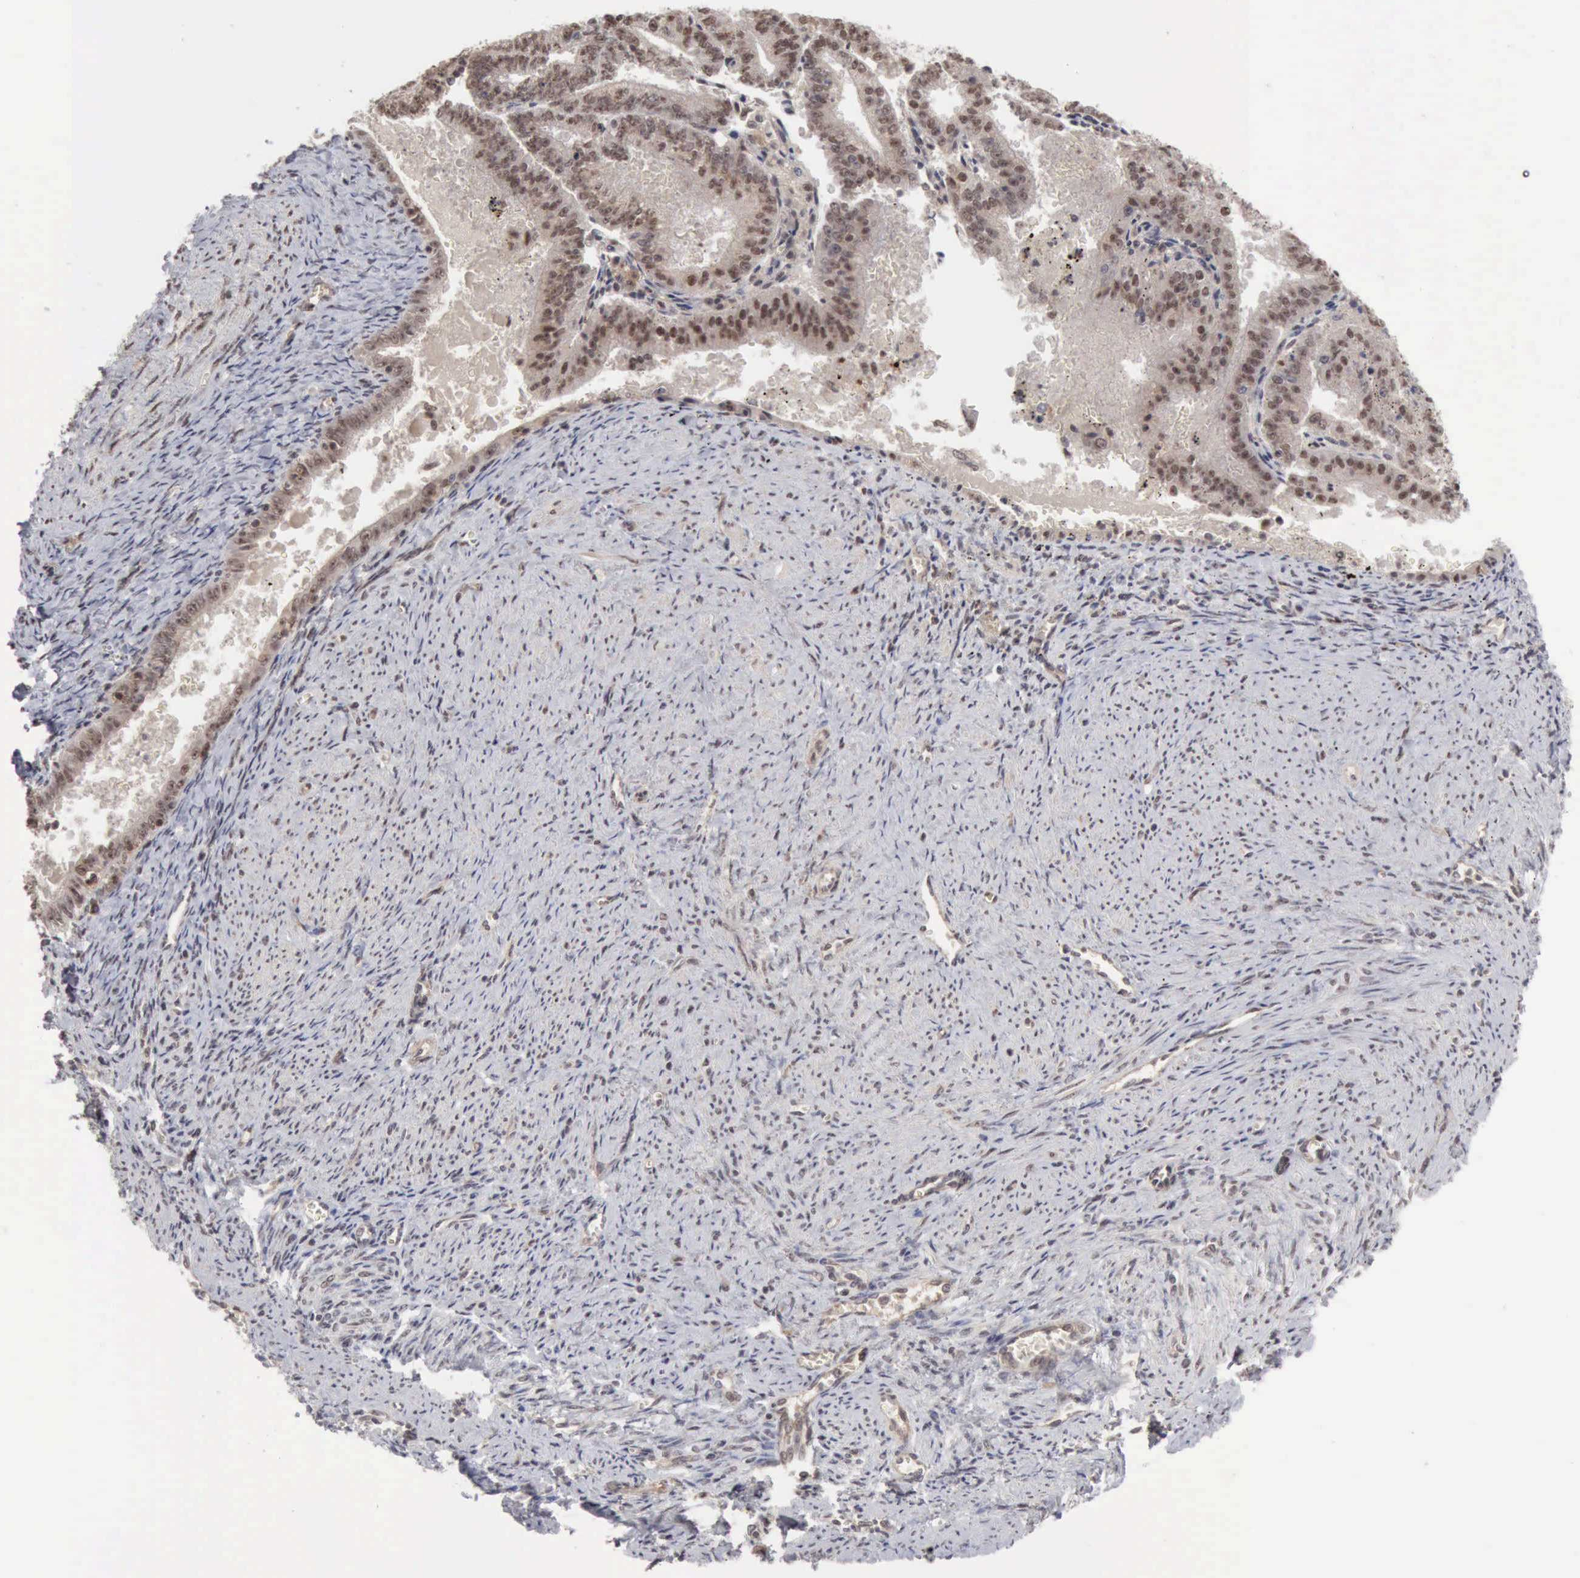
{"staining": {"intensity": "weak", "quantity": "25%-75%", "location": "cytoplasmic/membranous"}, "tissue": "endometrial cancer", "cell_type": "Tumor cells", "image_type": "cancer", "snomed": [{"axis": "morphology", "description": "Adenocarcinoma, NOS"}, {"axis": "topography", "description": "Endometrium"}], "caption": "Immunohistochemical staining of human endometrial adenocarcinoma displays weak cytoplasmic/membranous protein positivity in approximately 25%-75% of tumor cells.", "gene": "CDKN2A", "patient": {"sex": "female", "age": 66}}